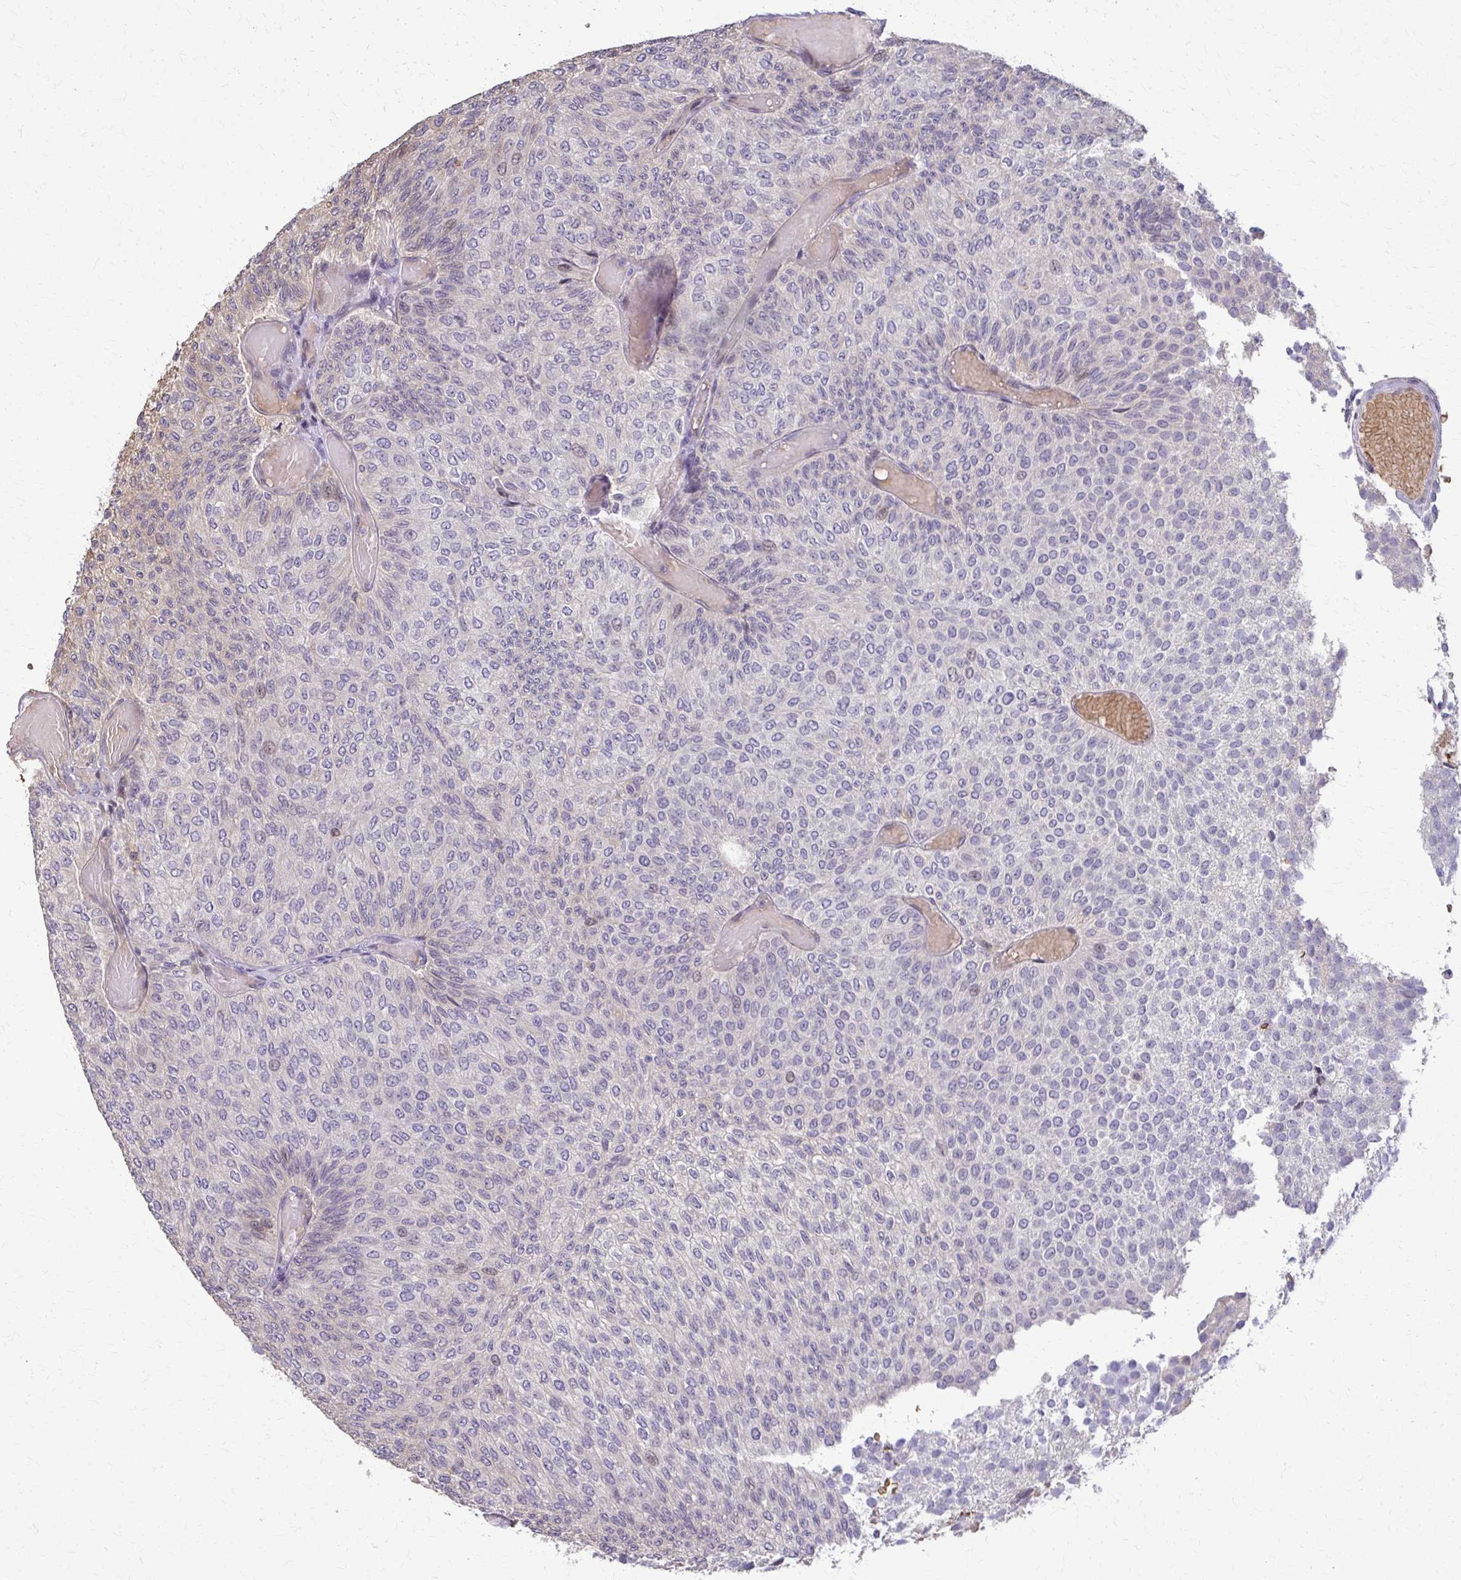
{"staining": {"intensity": "negative", "quantity": "none", "location": "none"}, "tissue": "urothelial cancer", "cell_type": "Tumor cells", "image_type": "cancer", "snomed": [{"axis": "morphology", "description": "Urothelial carcinoma, Low grade"}, {"axis": "topography", "description": "Urinary bladder"}], "caption": "Immunohistochemistry (IHC) of human urothelial cancer exhibits no positivity in tumor cells.", "gene": "ZNF34", "patient": {"sex": "male", "age": 78}}